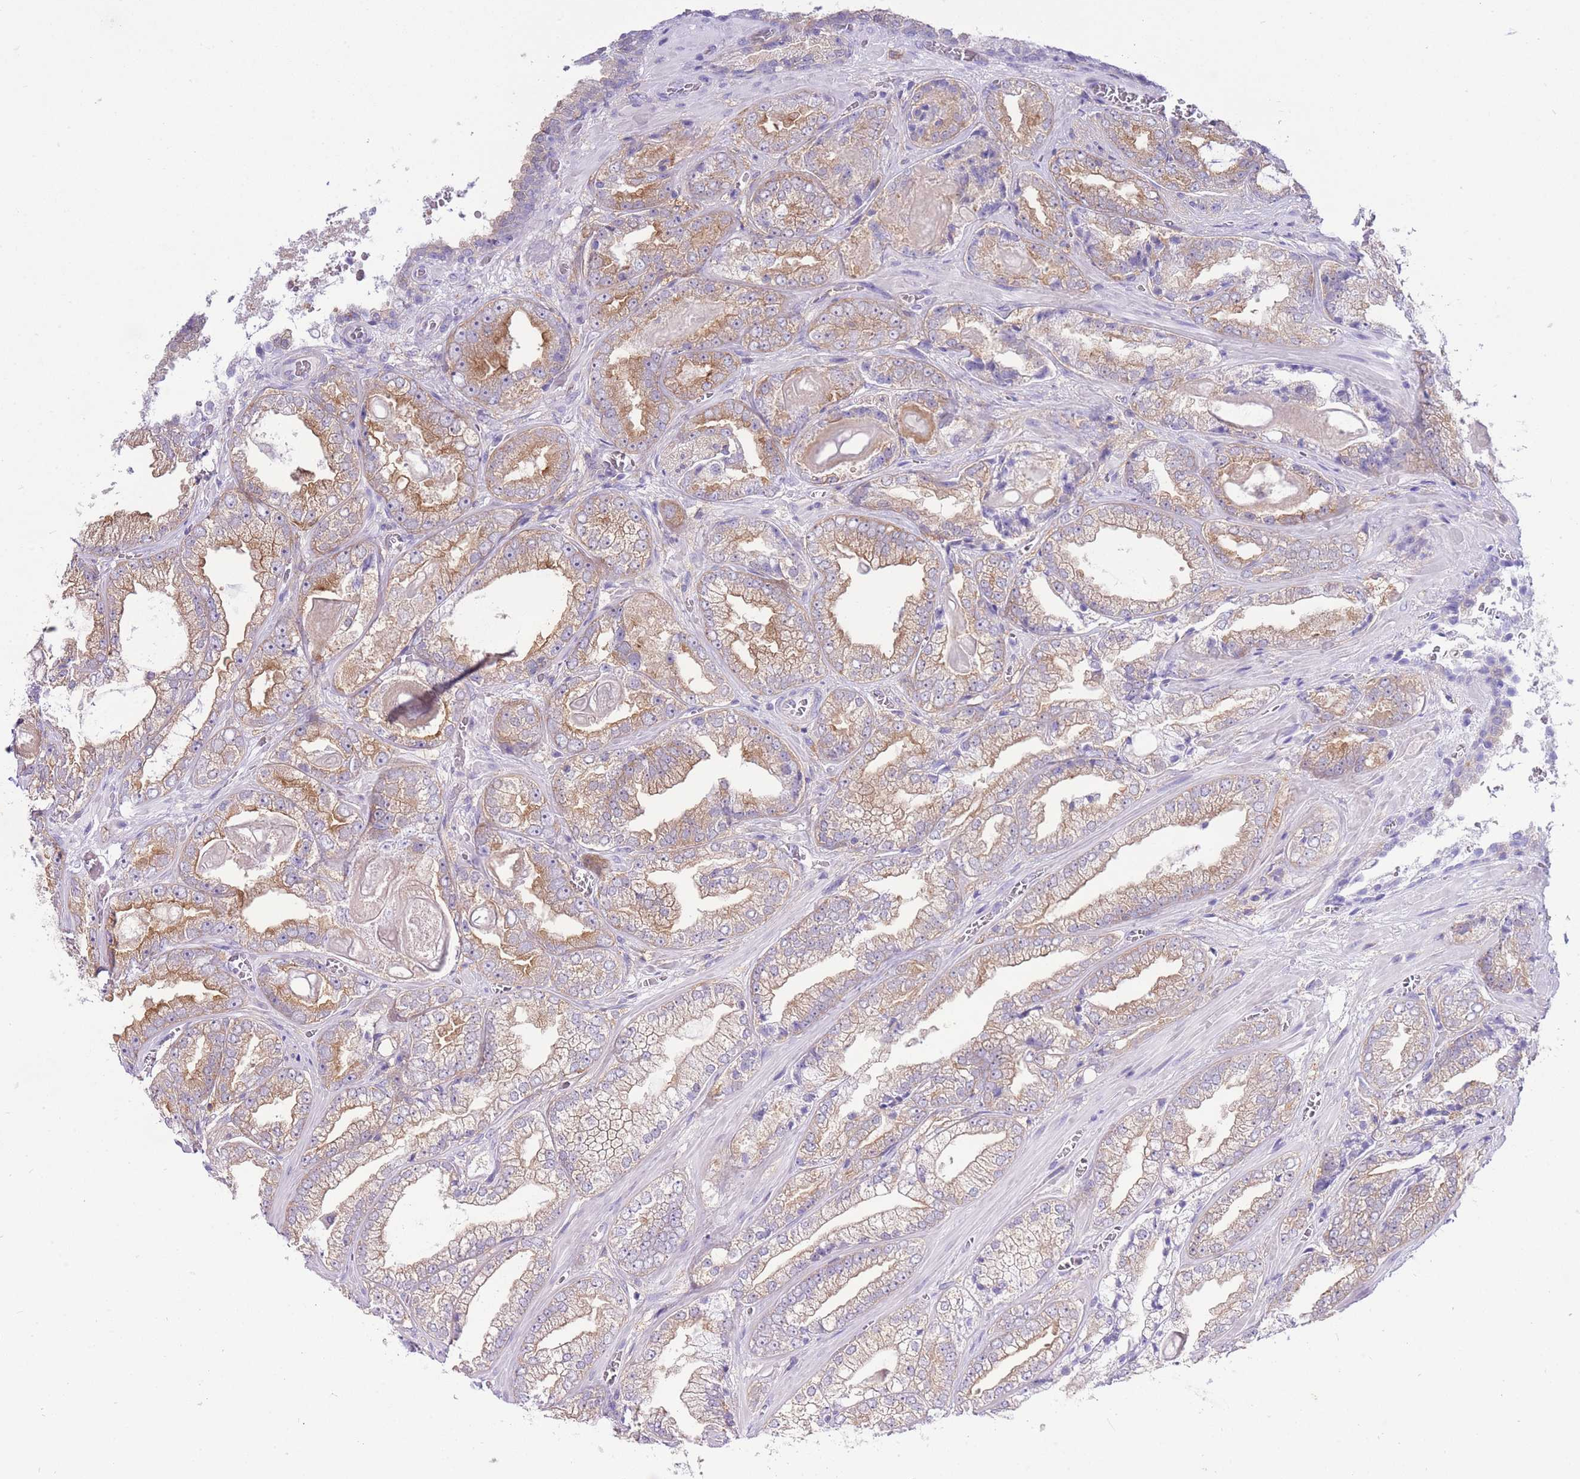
{"staining": {"intensity": "moderate", "quantity": "25%-75%", "location": "cytoplasmic/membranous"}, "tissue": "prostate cancer", "cell_type": "Tumor cells", "image_type": "cancer", "snomed": [{"axis": "morphology", "description": "Adenocarcinoma, Low grade"}, {"axis": "topography", "description": "Prostate"}], "caption": "A medium amount of moderate cytoplasmic/membranous positivity is present in approximately 25%-75% of tumor cells in prostate cancer tissue.", "gene": "NAMPT", "patient": {"sex": "male", "age": 57}}